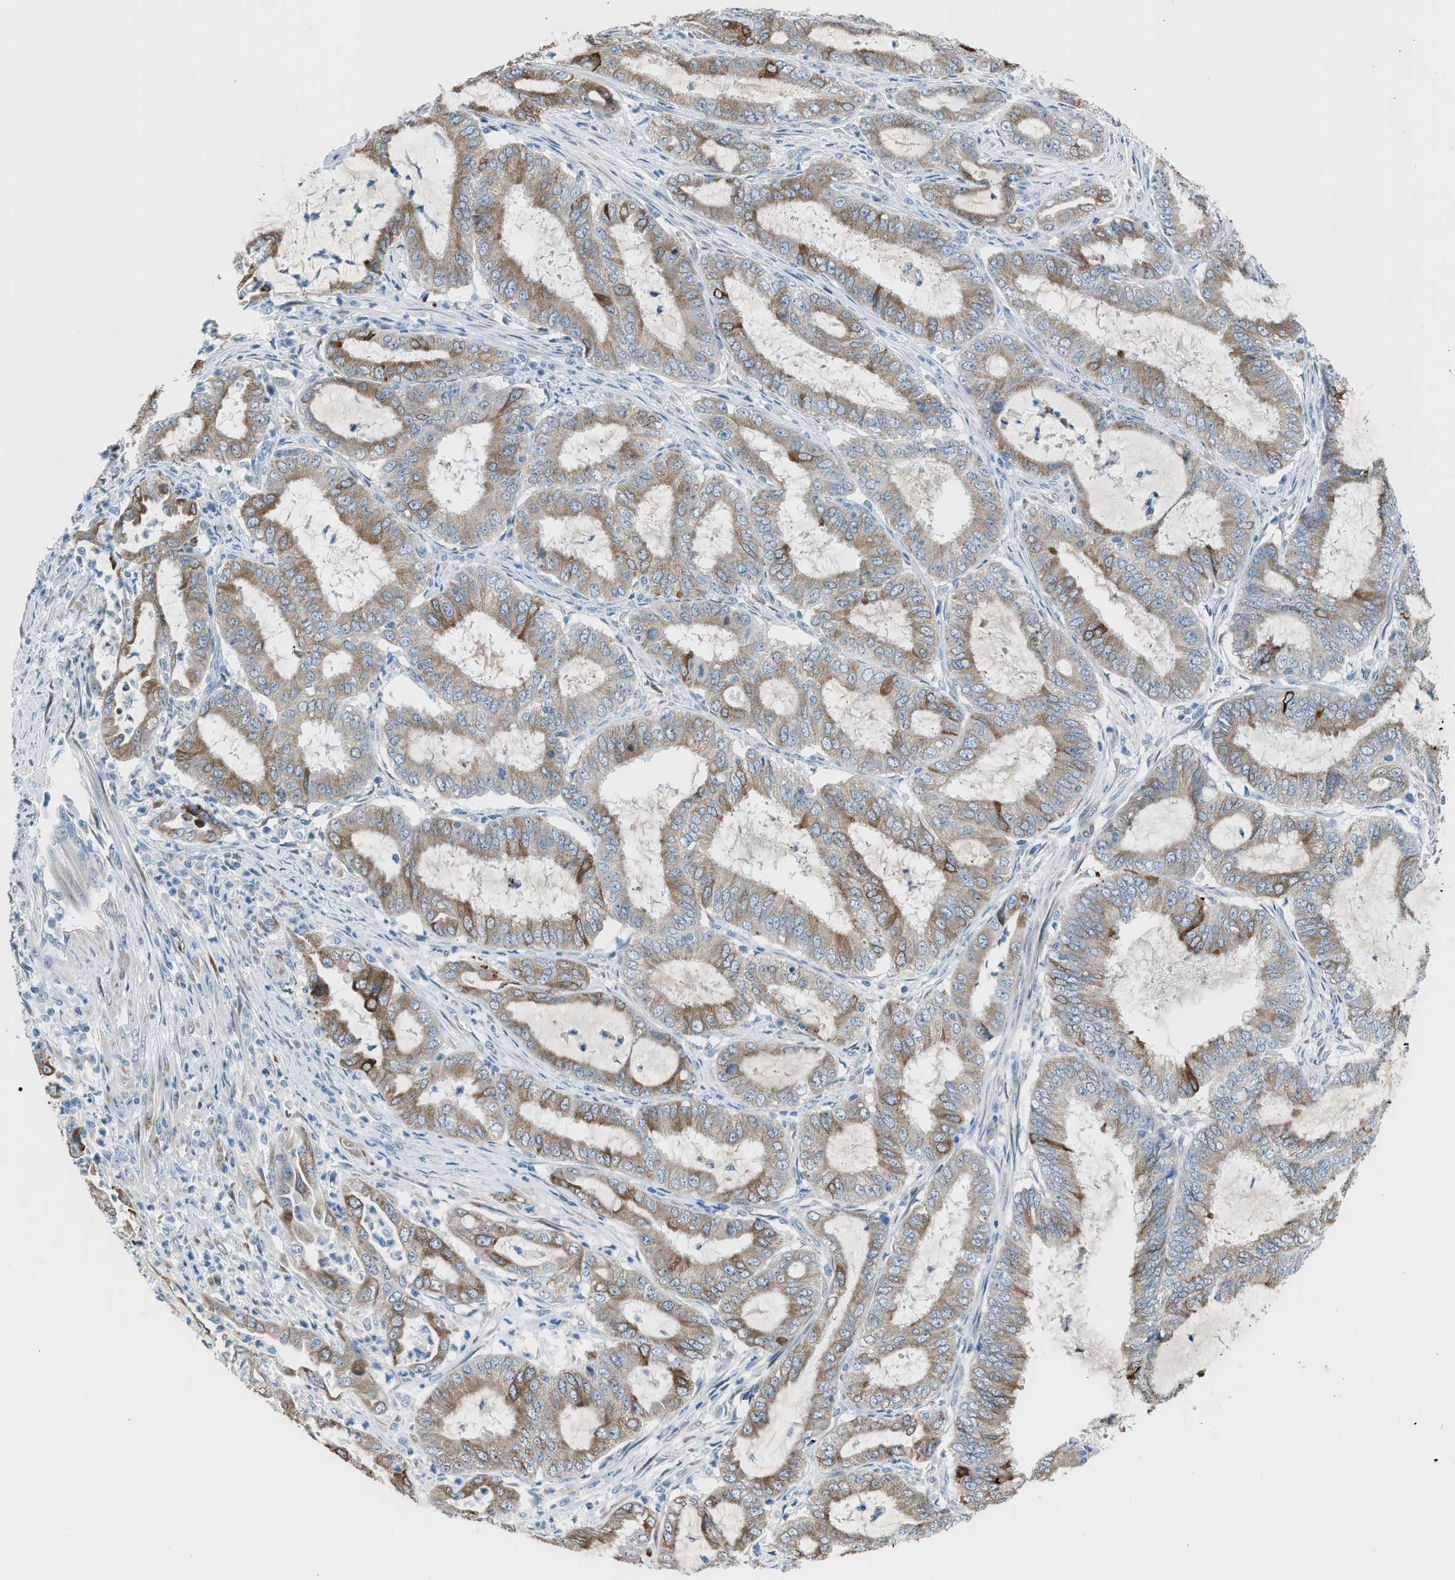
{"staining": {"intensity": "moderate", "quantity": ">75%", "location": "cytoplasmic/membranous"}, "tissue": "endometrial cancer", "cell_type": "Tumor cells", "image_type": "cancer", "snomed": [{"axis": "morphology", "description": "Adenocarcinoma, NOS"}, {"axis": "topography", "description": "Endometrium"}], "caption": "Endometrial cancer (adenocarcinoma) stained with immunohistochemistry (IHC) demonstrates moderate cytoplasmic/membranous positivity in about >75% of tumor cells.", "gene": "RNF41", "patient": {"sex": "female", "age": 70}}